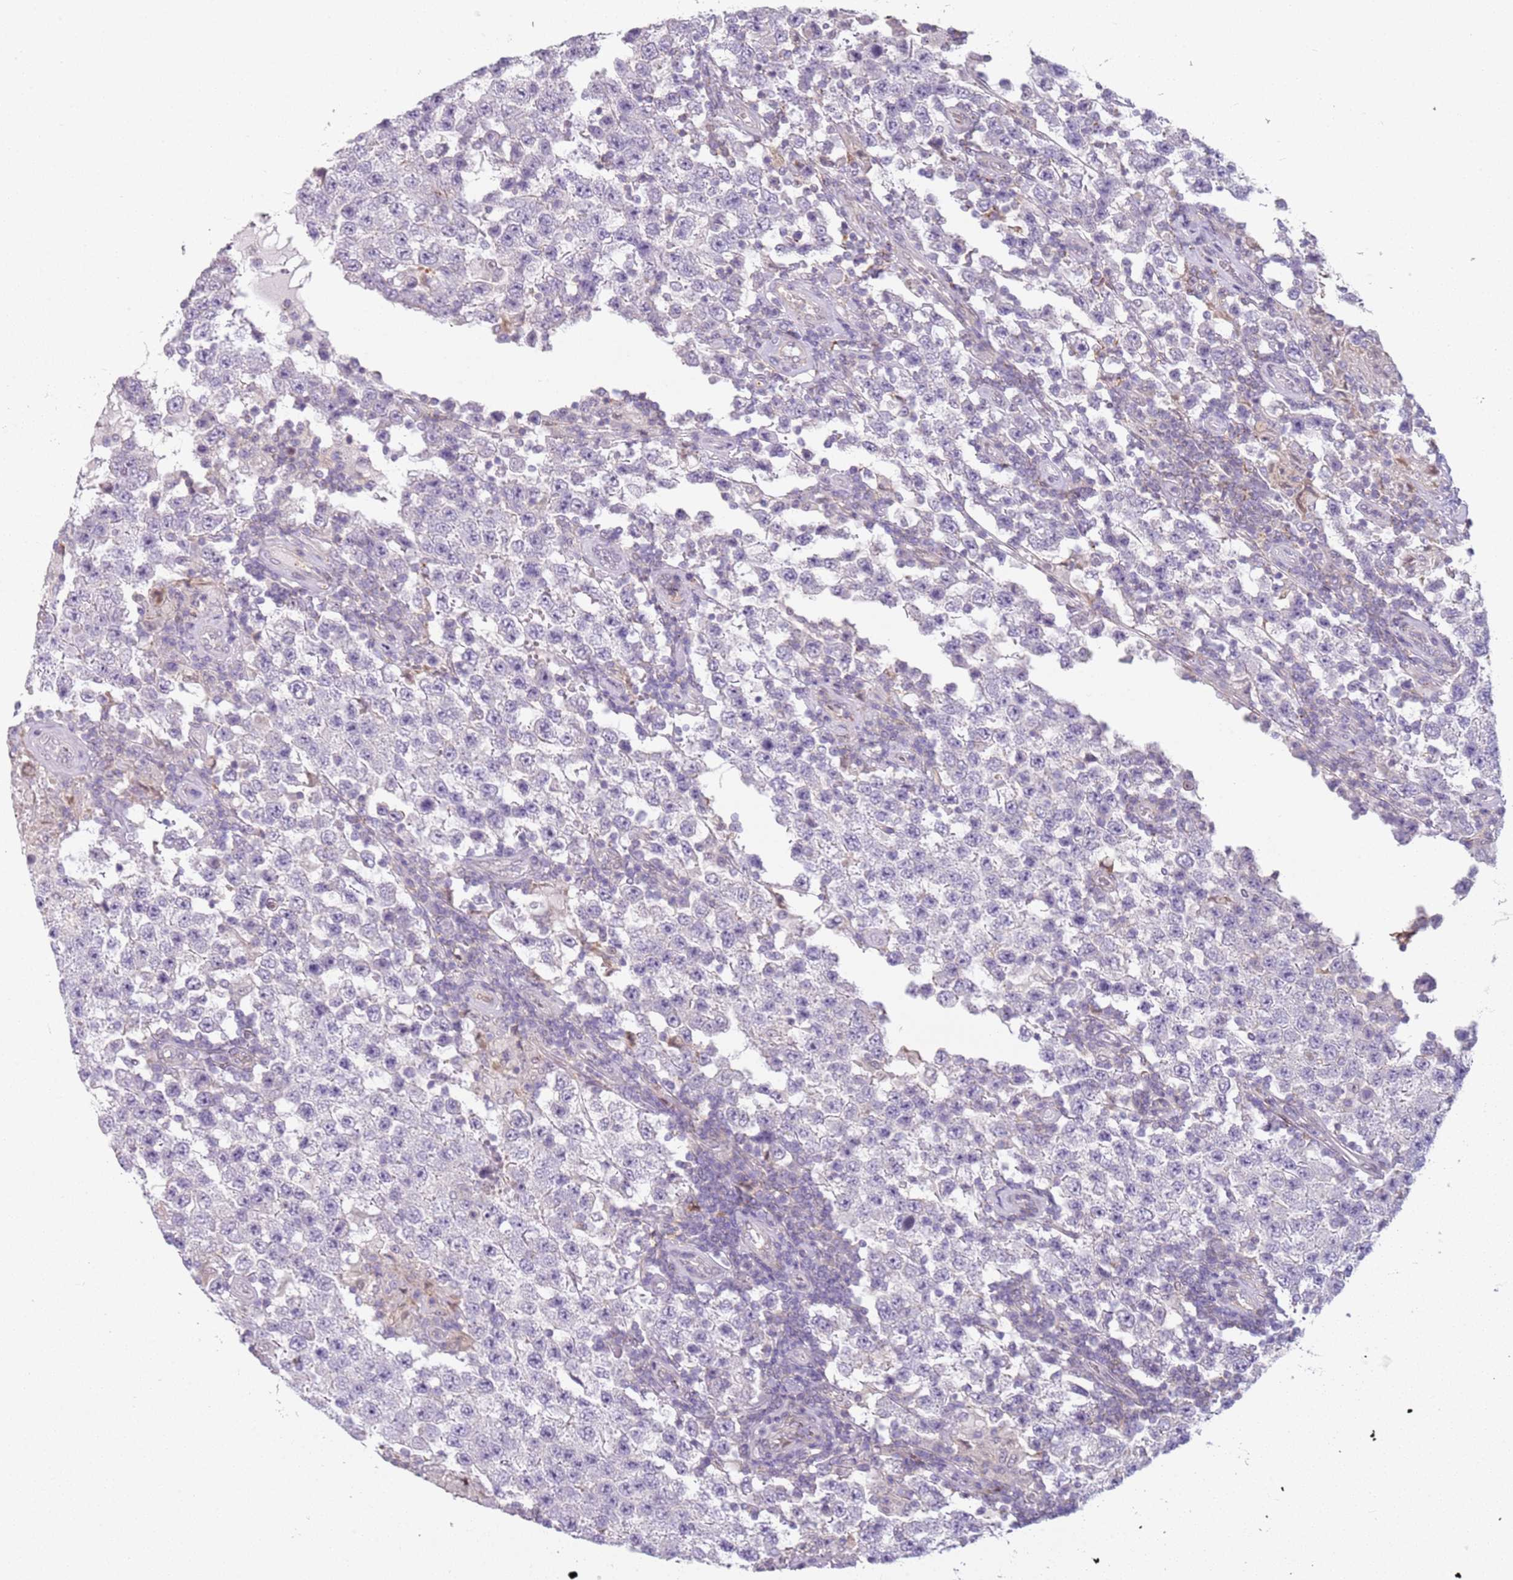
{"staining": {"intensity": "negative", "quantity": "none", "location": "none"}, "tissue": "testis cancer", "cell_type": "Tumor cells", "image_type": "cancer", "snomed": [{"axis": "morphology", "description": "Normal tissue, NOS"}, {"axis": "morphology", "description": "Urothelial carcinoma, High grade"}, {"axis": "morphology", "description": "Seminoma, NOS"}, {"axis": "morphology", "description": "Carcinoma, Embryonal, NOS"}, {"axis": "topography", "description": "Urinary bladder"}, {"axis": "topography", "description": "Testis"}], "caption": "Tumor cells show no significant staining in testis cancer. (DAB (3,3'-diaminobenzidine) immunohistochemistry visualized using brightfield microscopy, high magnification).", "gene": "DEFB116", "patient": {"sex": "male", "age": 41}}